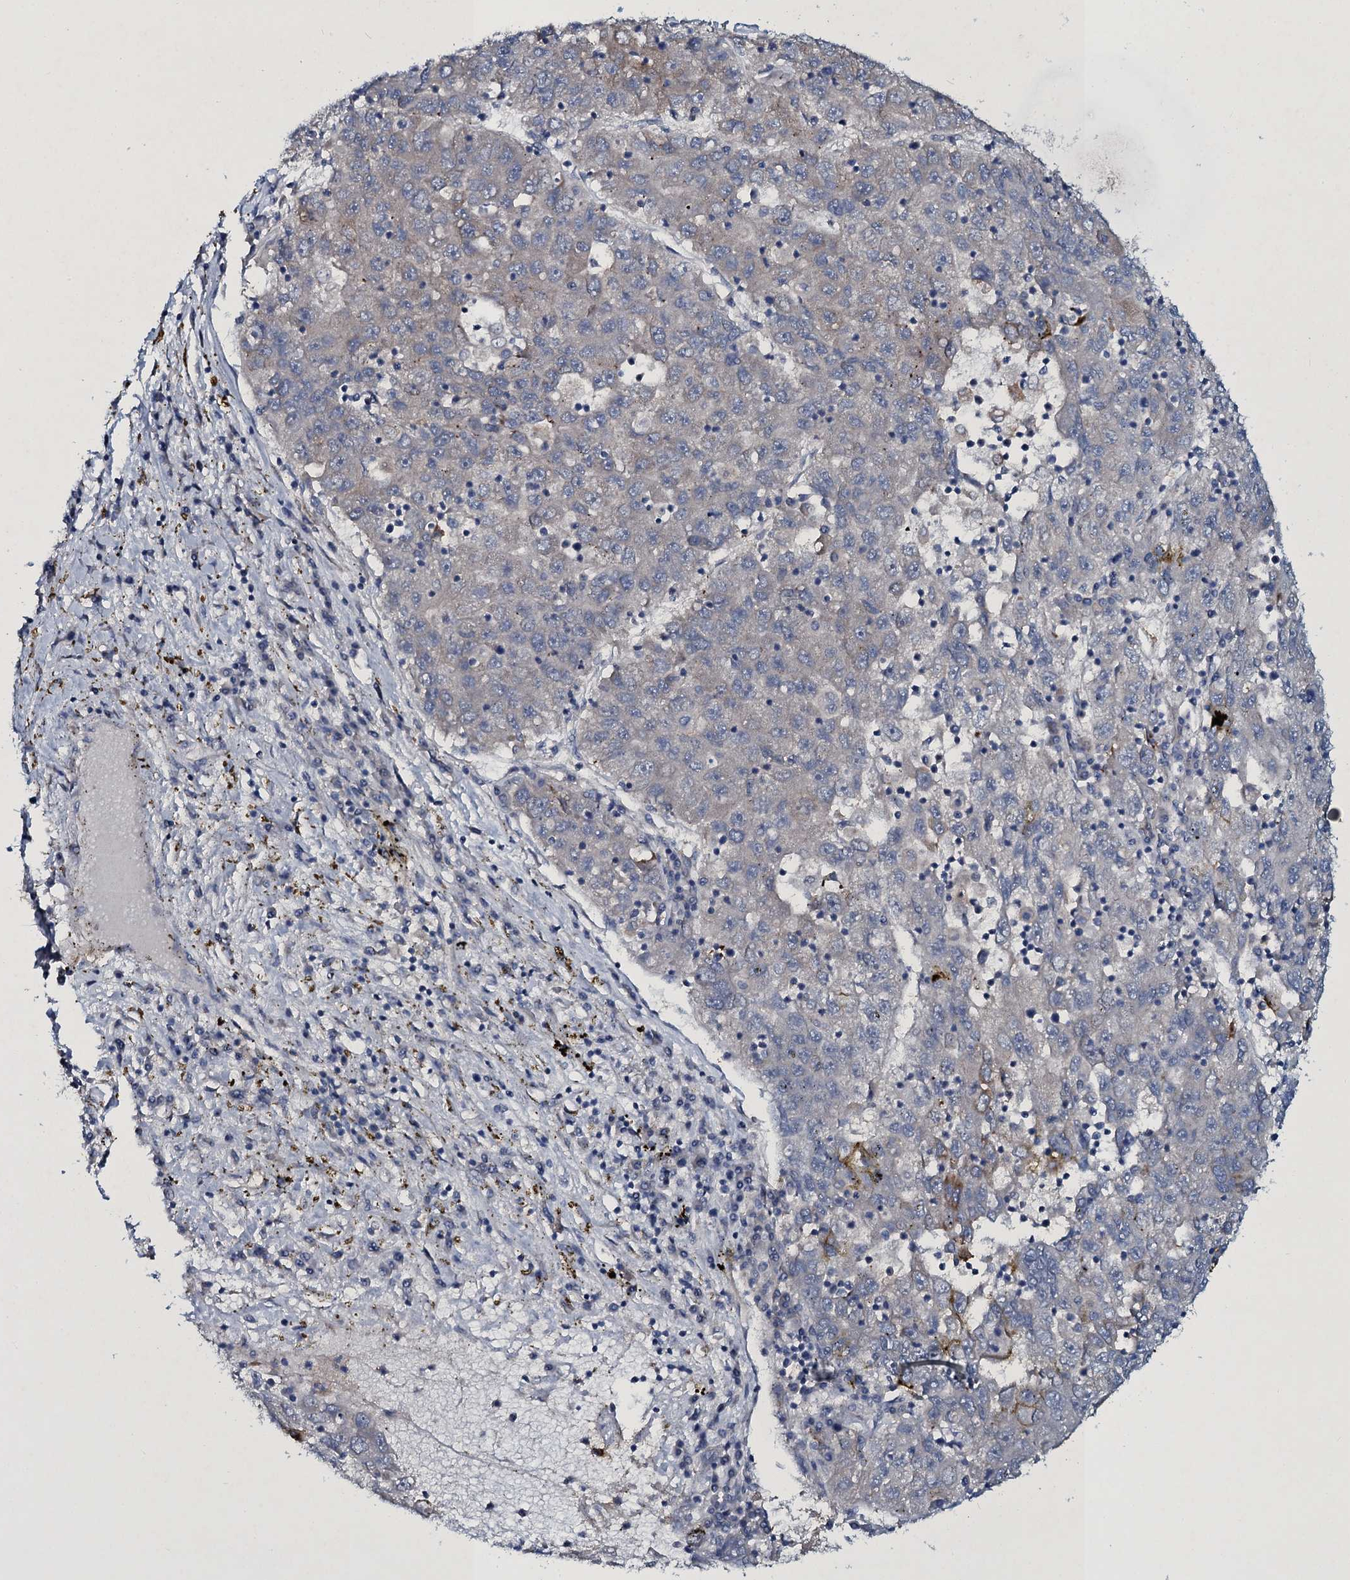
{"staining": {"intensity": "negative", "quantity": "none", "location": "none"}, "tissue": "liver cancer", "cell_type": "Tumor cells", "image_type": "cancer", "snomed": [{"axis": "morphology", "description": "Carcinoma, Hepatocellular, NOS"}, {"axis": "topography", "description": "Liver"}], "caption": "A high-resolution micrograph shows immunohistochemistry (IHC) staining of liver cancer (hepatocellular carcinoma), which shows no significant staining in tumor cells. (Brightfield microscopy of DAB (3,3'-diaminobenzidine) IHC at high magnification).", "gene": "TPGS2", "patient": {"sex": "male", "age": 49}}